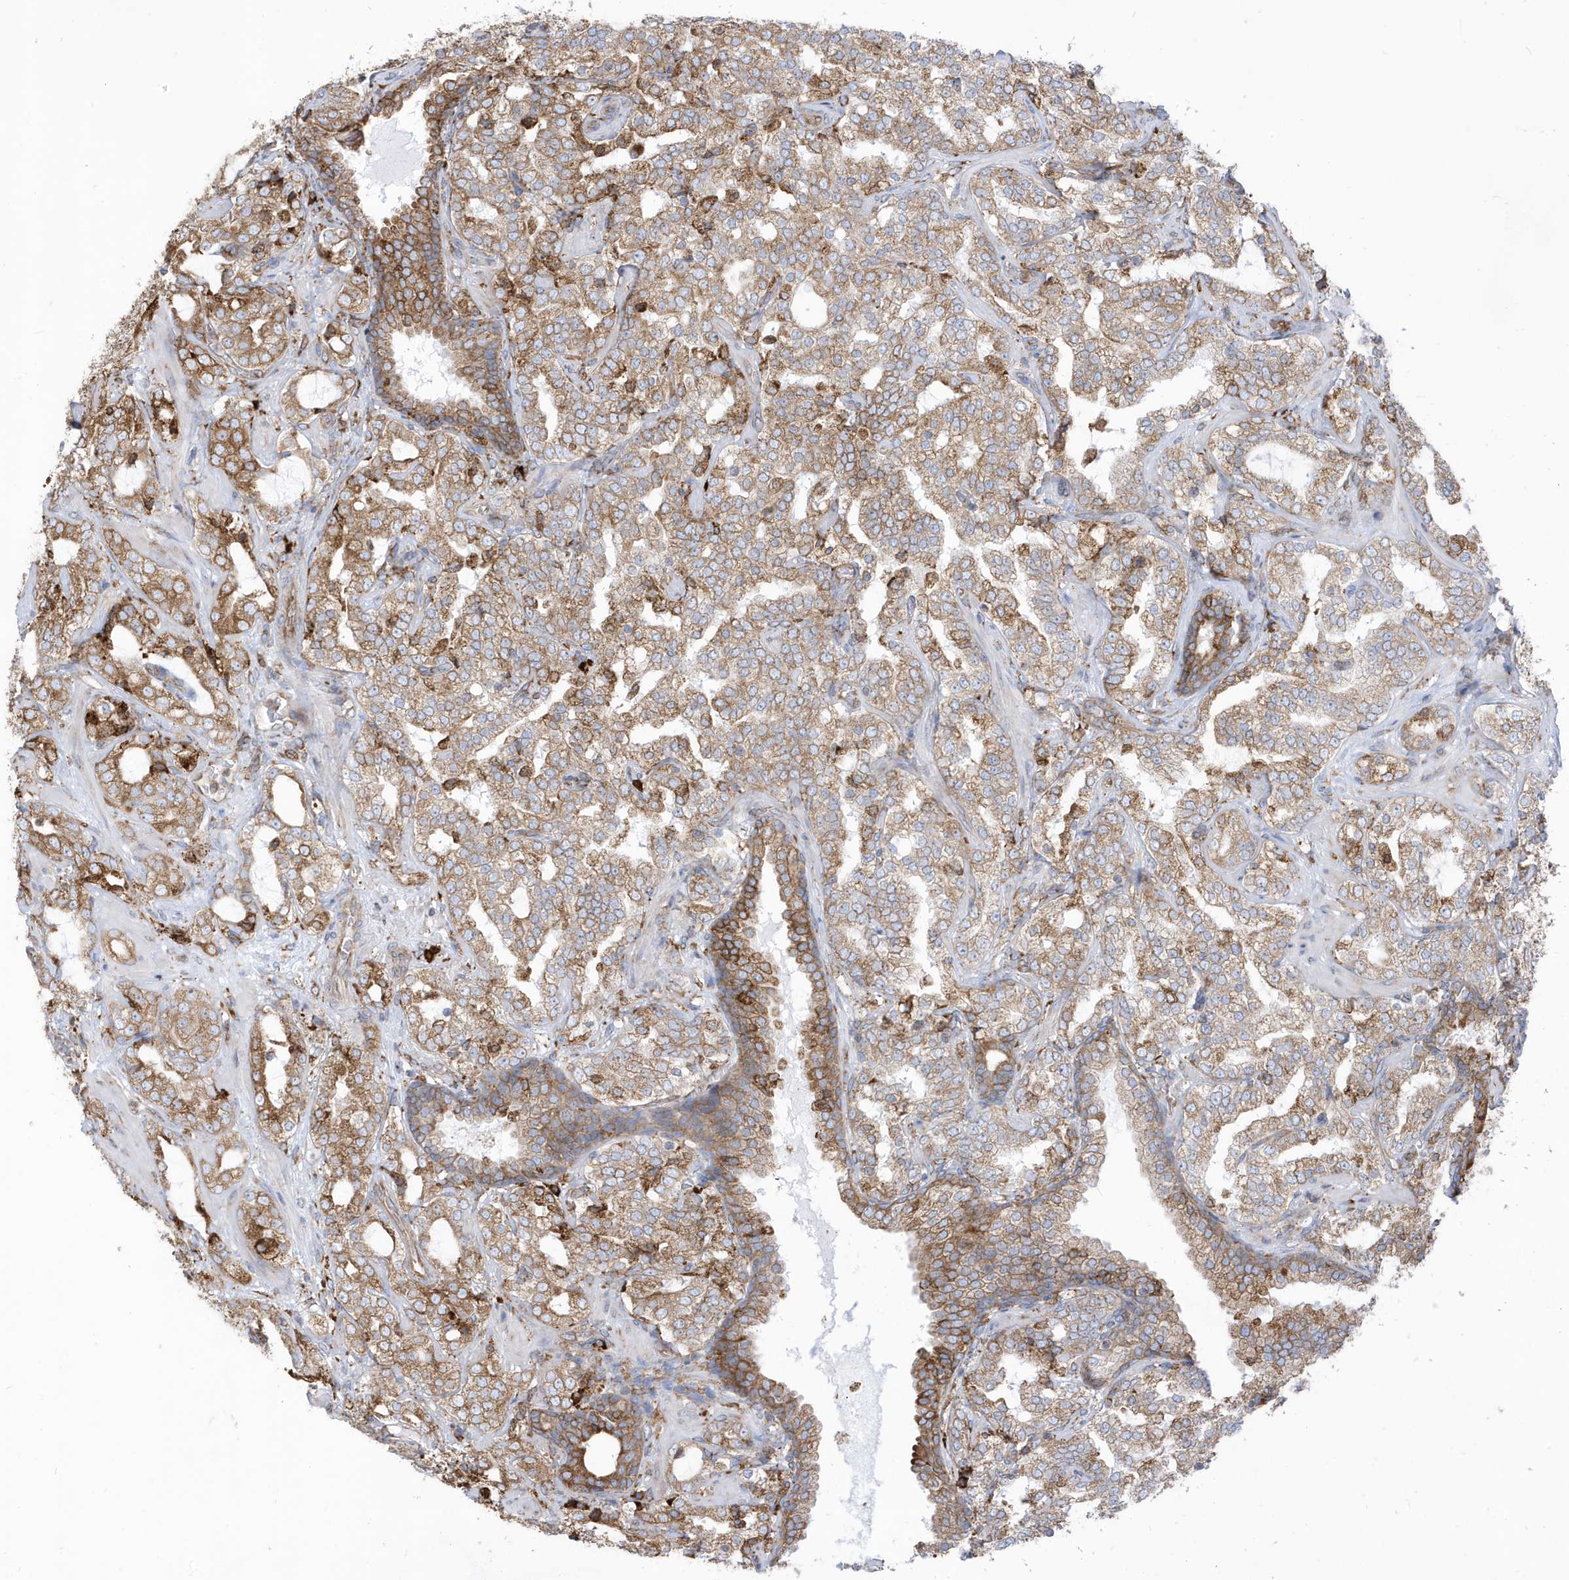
{"staining": {"intensity": "moderate", "quantity": ">75%", "location": "cytoplasmic/membranous"}, "tissue": "prostate cancer", "cell_type": "Tumor cells", "image_type": "cancer", "snomed": [{"axis": "morphology", "description": "Adenocarcinoma, High grade"}, {"axis": "topography", "description": "Prostate"}], "caption": "A high-resolution micrograph shows immunohistochemistry staining of prostate cancer, which demonstrates moderate cytoplasmic/membranous expression in approximately >75% of tumor cells. (brown staining indicates protein expression, while blue staining denotes nuclei).", "gene": "PDIA6", "patient": {"sex": "male", "age": 64}}